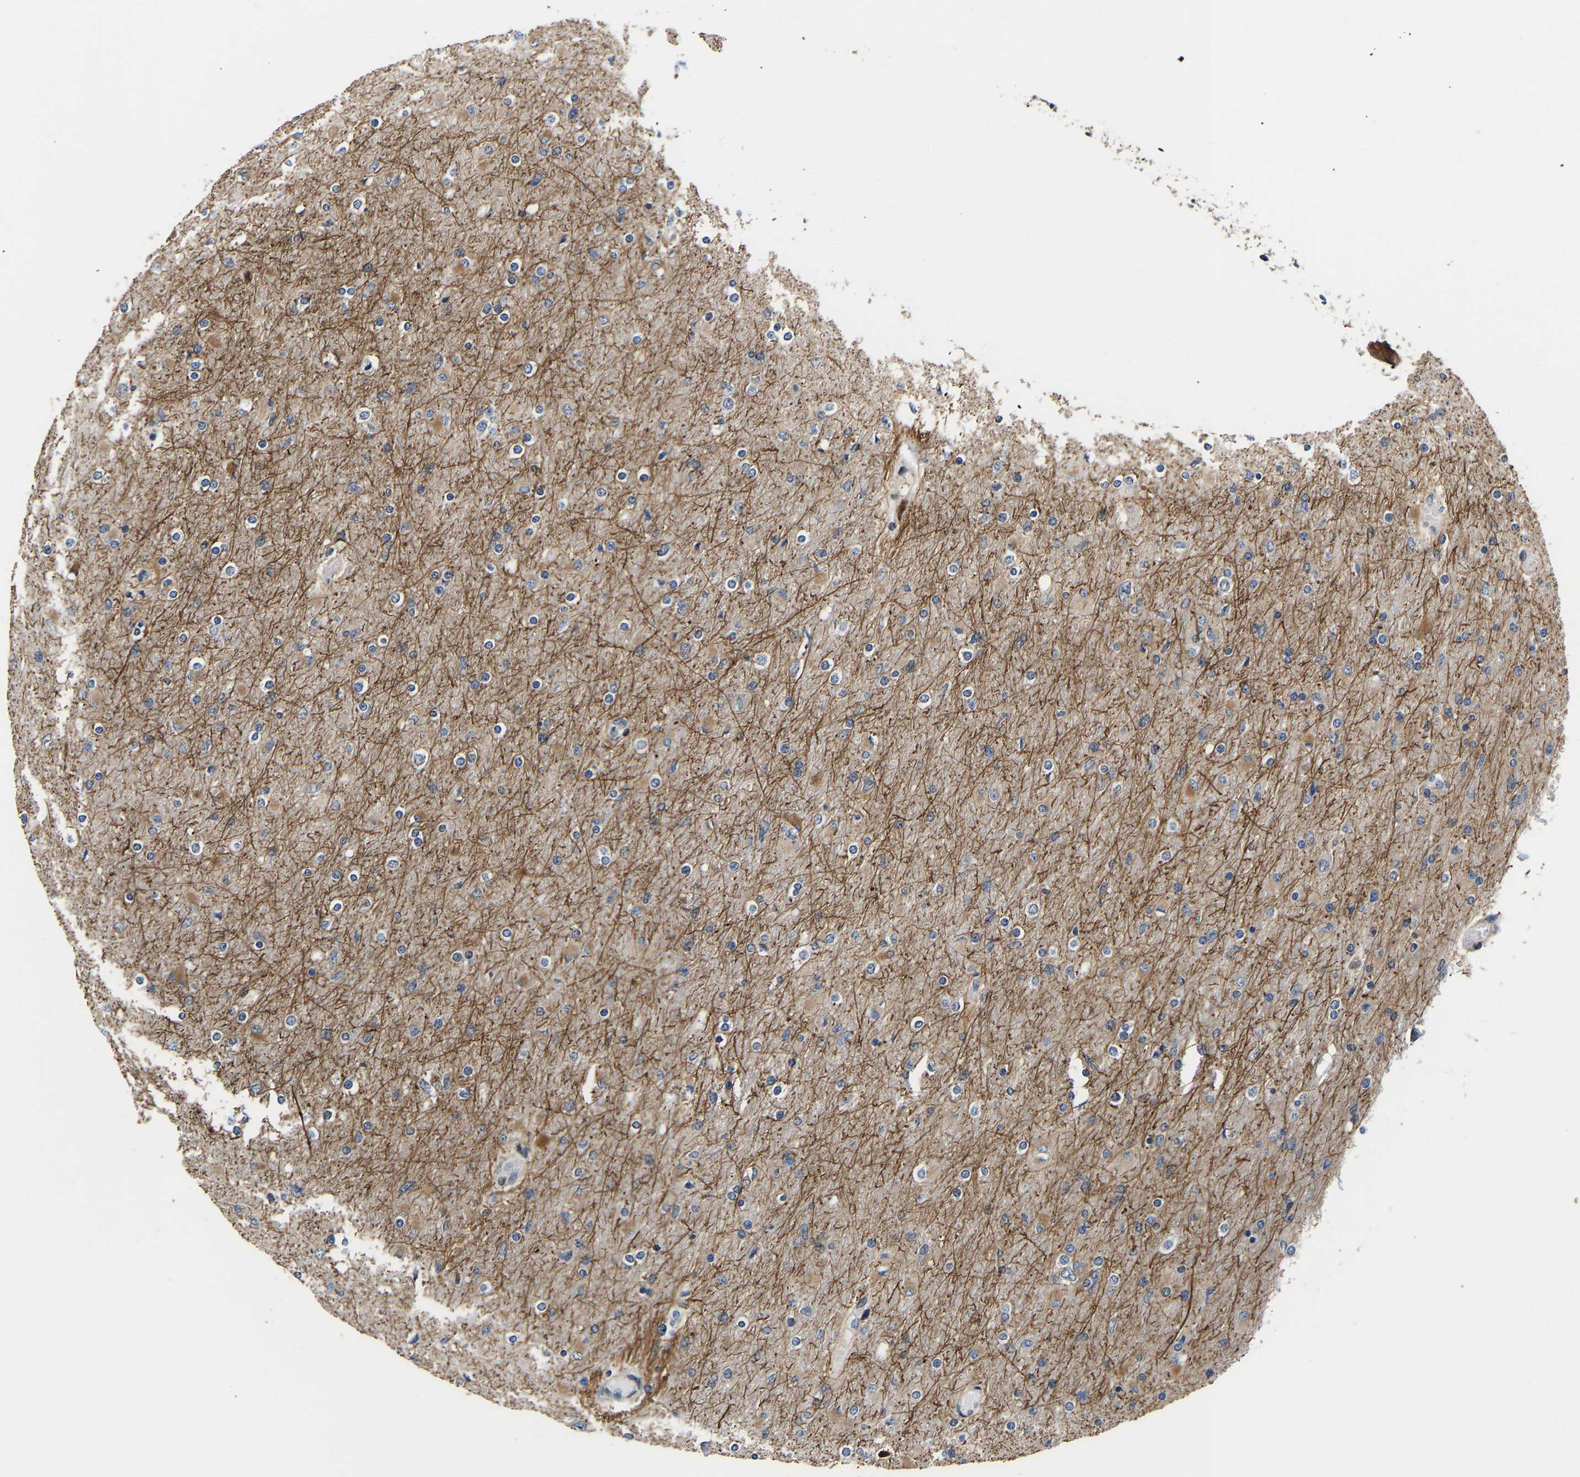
{"staining": {"intensity": "moderate", "quantity": "25%-75%", "location": "cytoplasmic/membranous"}, "tissue": "glioma", "cell_type": "Tumor cells", "image_type": "cancer", "snomed": [{"axis": "morphology", "description": "Glioma, malignant, High grade"}, {"axis": "topography", "description": "Cerebral cortex"}], "caption": "Protein expression by immunohistochemistry reveals moderate cytoplasmic/membranous expression in approximately 25%-75% of tumor cells in glioma.", "gene": "METTL16", "patient": {"sex": "female", "age": 36}}